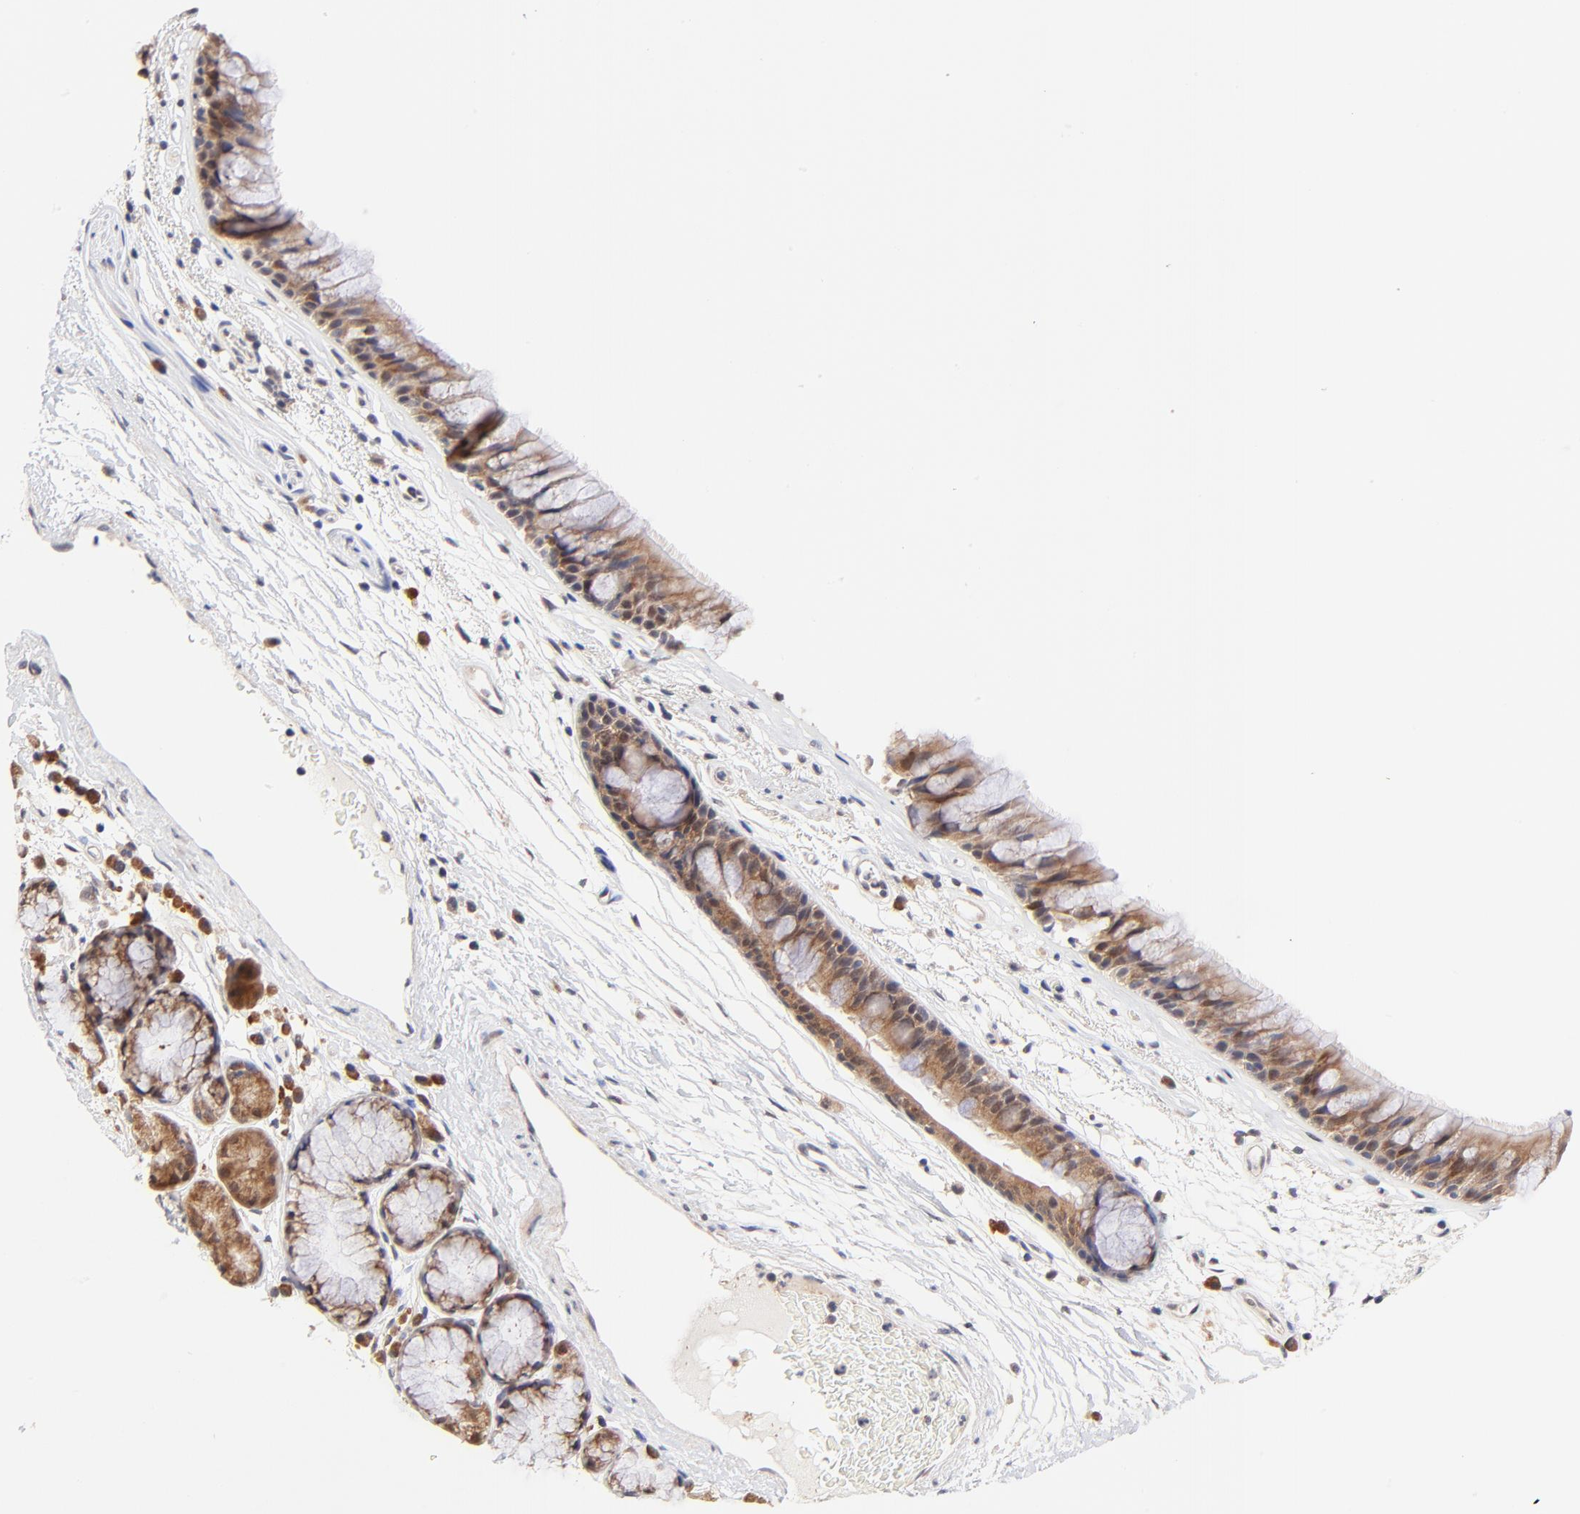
{"staining": {"intensity": "moderate", "quantity": ">75%", "location": "cytoplasmic/membranous"}, "tissue": "bronchus", "cell_type": "Respiratory epithelial cells", "image_type": "normal", "snomed": [{"axis": "morphology", "description": "Normal tissue, NOS"}, {"axis": "morphology", "description": "Adenocarcinoma, NOS"}, {"axis": "topography", "description": "Bronchus"}, {"axis": "topography", "description": "Lung"}], "caption": "IHC micrograph of benign human bronchus stained for a protein (brown), which exhibits medium levels of moderate cytoplasmic/membranous staining in approximately >75% of respiratory epithelial cells.", "gene": "TXNL1", "patient": {"sex": "female", "age": 54}}